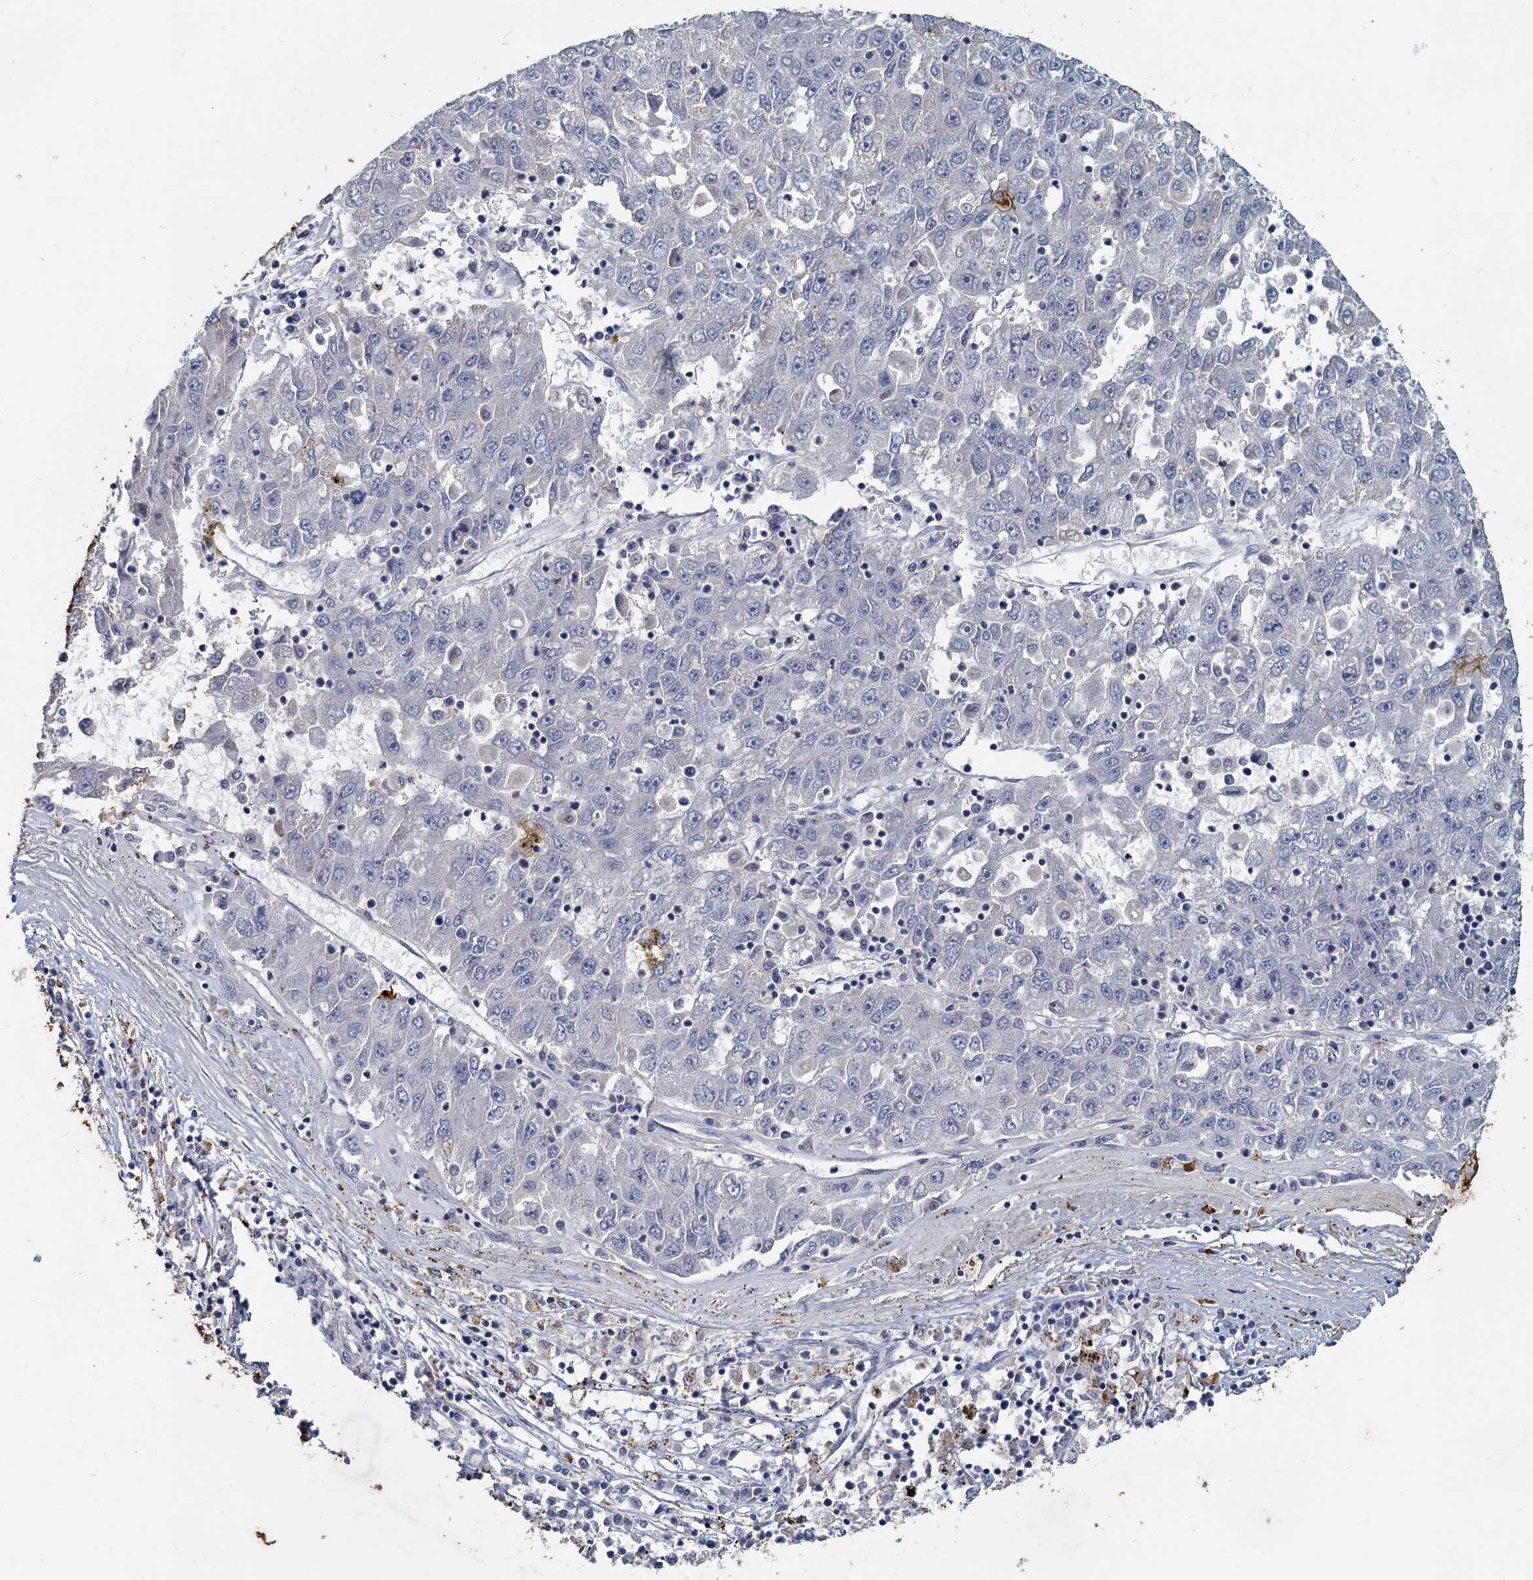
{"staining": {"intensity": "negative", "quantity": "none", "location": "none"}, "tissue": "liver cancer", "cell_type": "Tumor cells", "image_type": "cancer", "snomed": [{"axis": "morphology", "description": "Carcinoma, Hepatocellular, NOS"}, {"axis": "topography", "description": "Liver"}], "caption": "This is a image of immunohistochemistry (IHC) staining of liver hepatocellular carcinoma, which shows no expression in tumor cells. (Brightfield microscopy of DAB (3,3'-diaminobenzidine) IHC at high magnification).", "gene": "SLC2A7", "patient": {"sex": "male", "age": 49}}